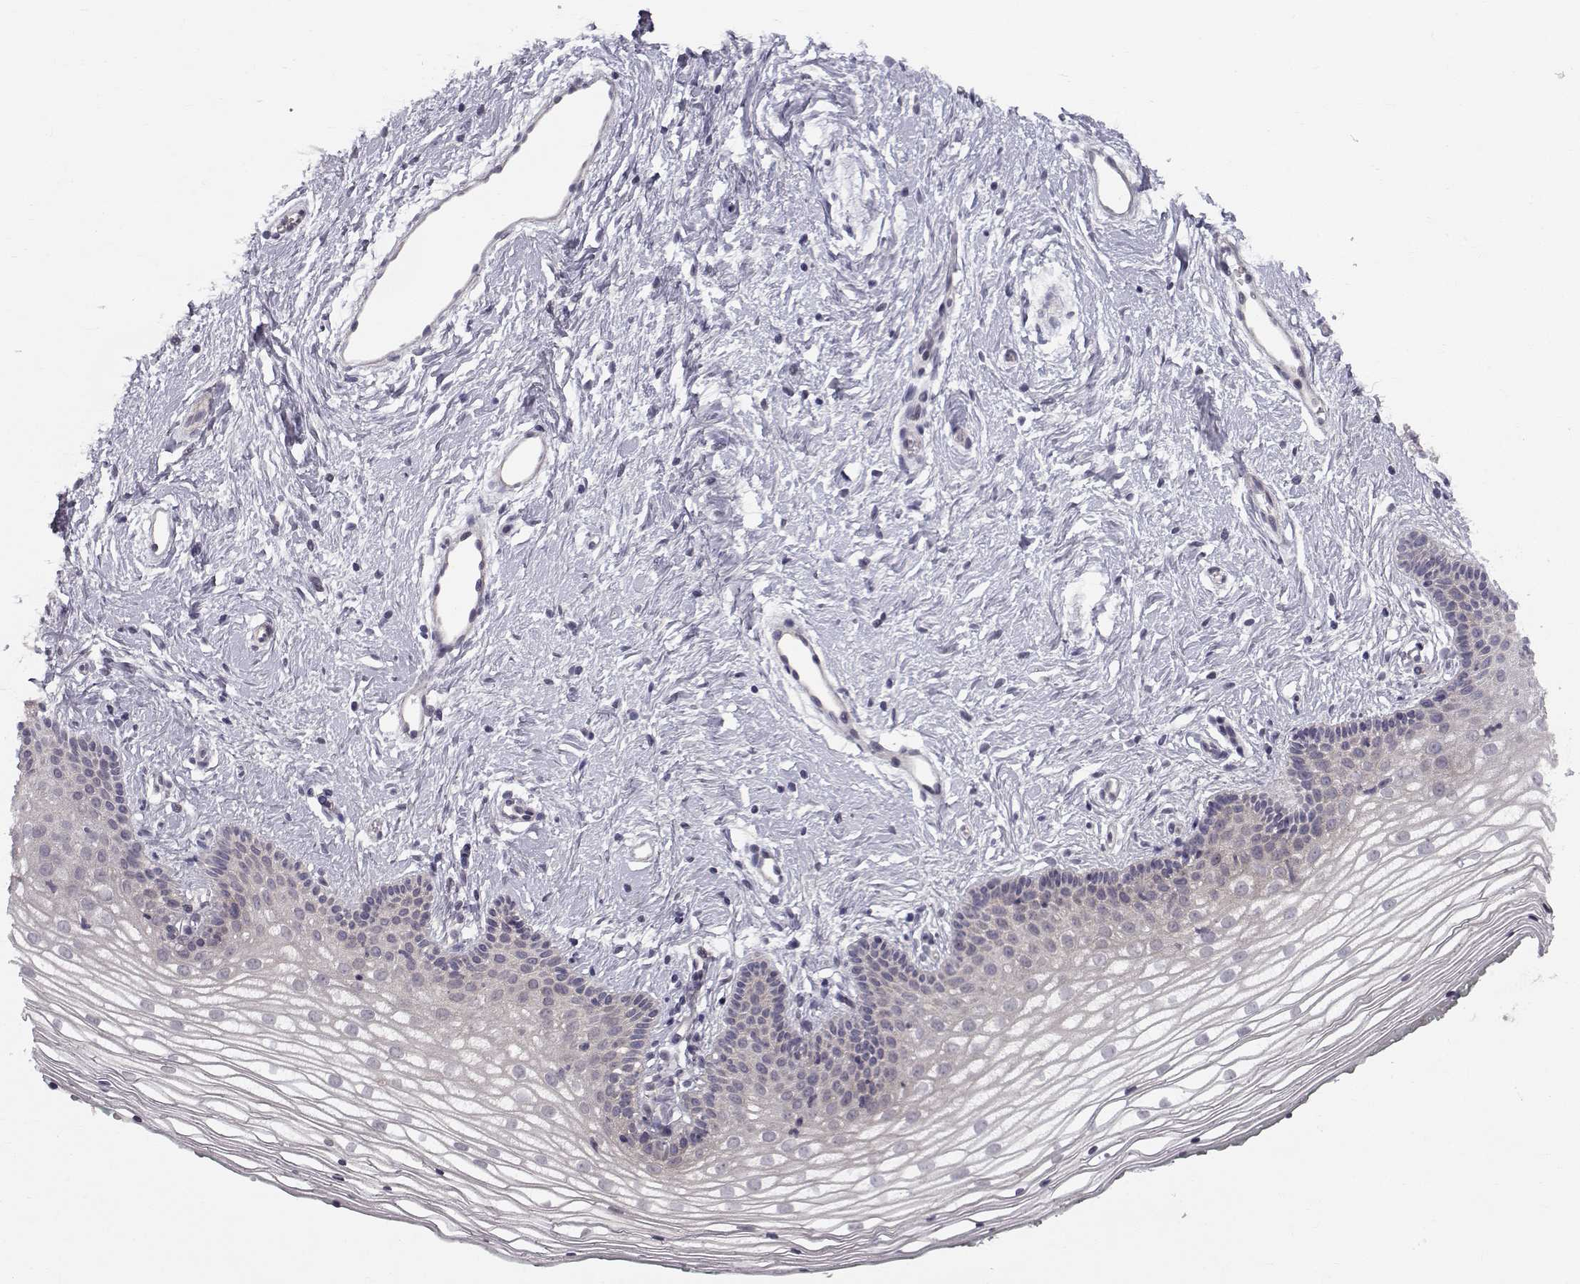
{"staining": {"intensity": "weak", "quantity": "25%-75%", "location": "cytoplasmic/membranous"}, "tissue": "vagina", "cell_type": "Squamous epithelial cells", "image_type": "normal", "snomed": [{"axis": "morphology", "description": "Normal tissue, NOS"}, {"axis": "topography", "description": "Vagina"}], "caption": "Weak cytoplasmic/membranous protein expression is appreciated in about 25%-75% of squamous epithelial cells in vagina.", "gene": "HSP90AB1", "patient": {"sex": "female", "age": 36}}